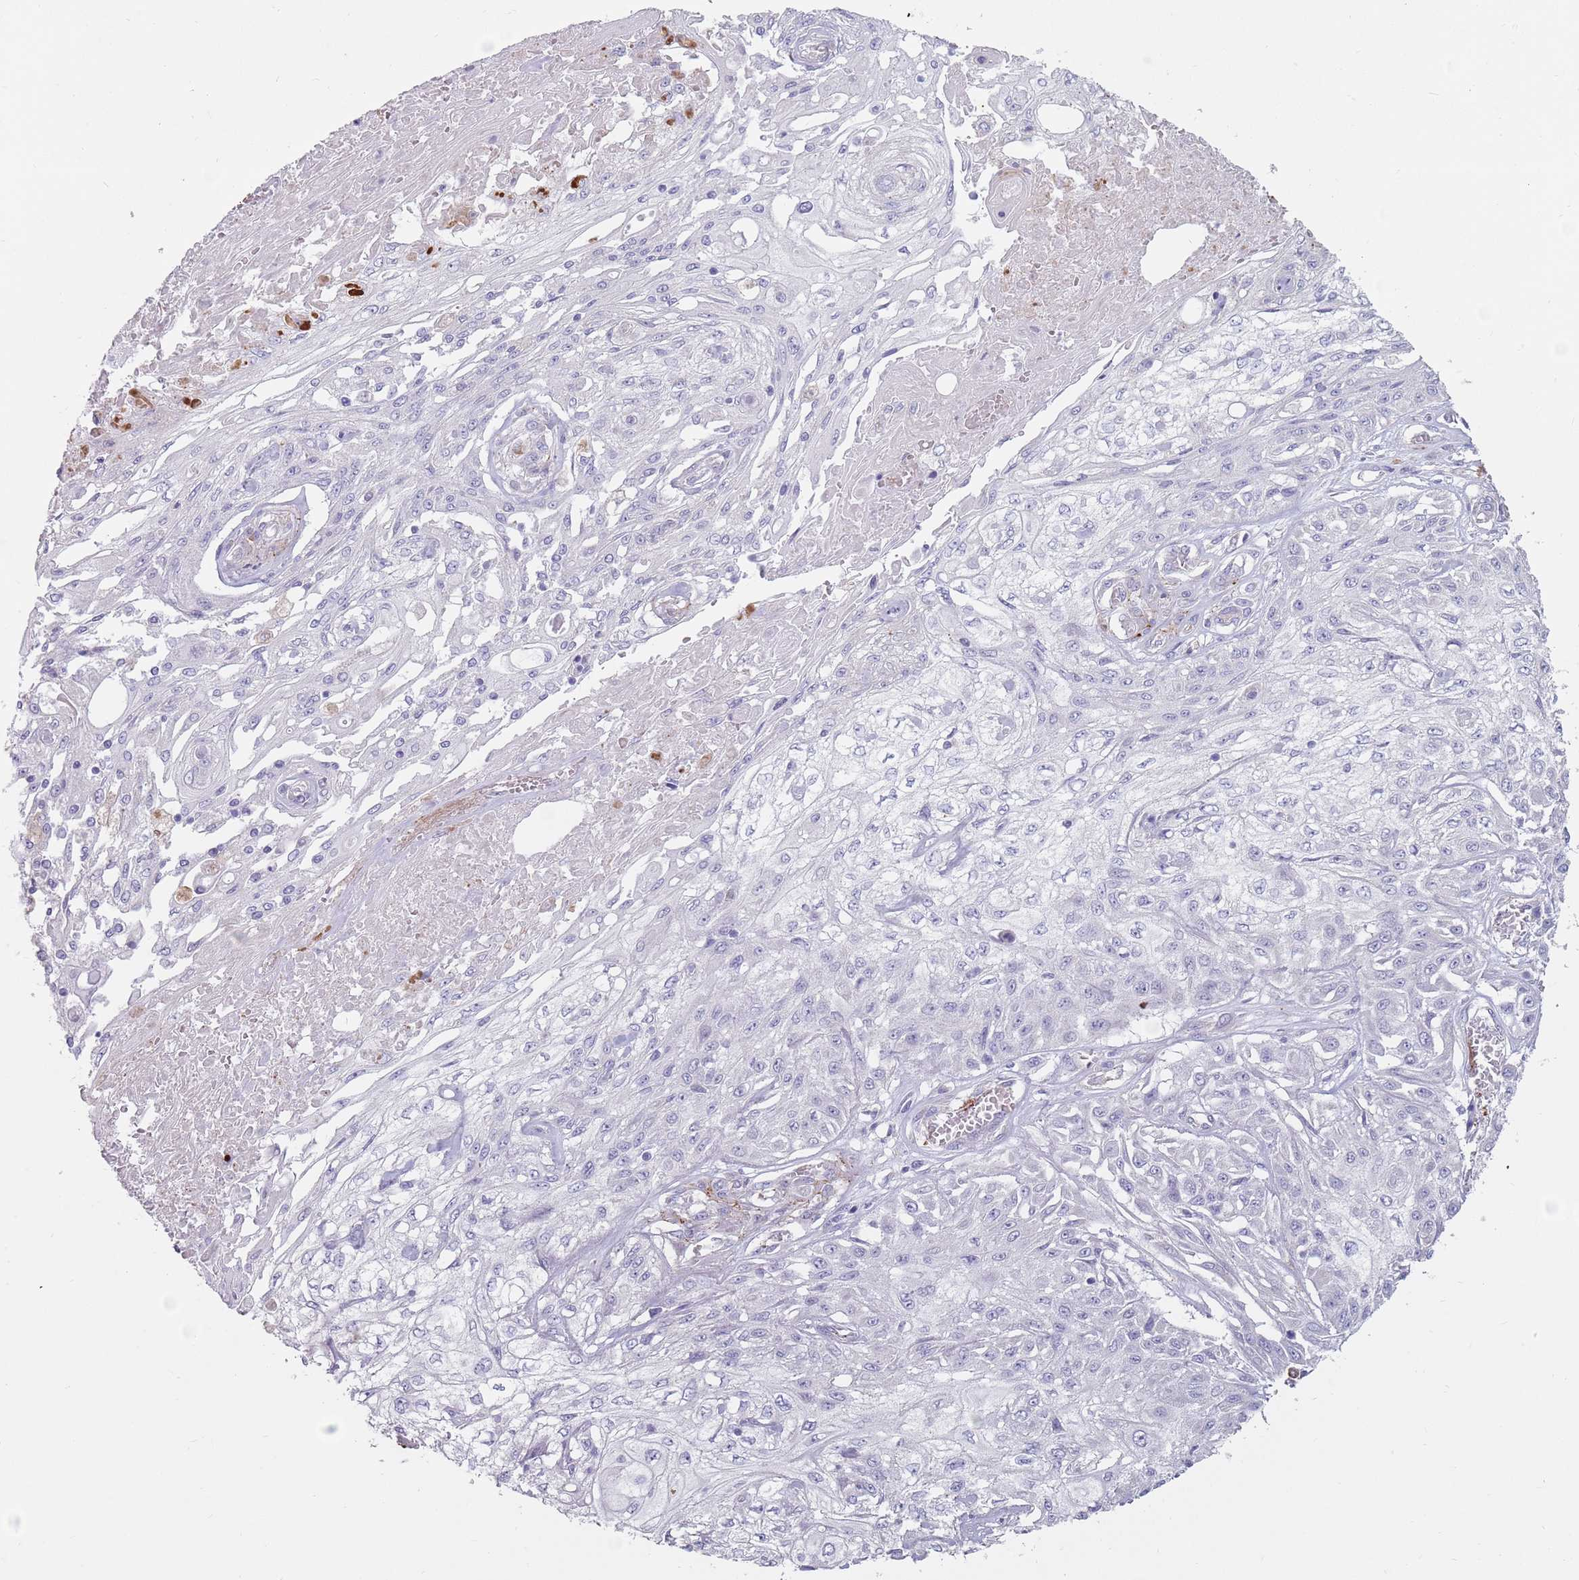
{"staining": {"intensity": "negative", "quantity": "none", "location": "none"}, "tissue": "skin cancer", "cell_type": "Tumor cells", "image_type": "cancer", "snomed": [{"axis": "morphology", "description": "Squamous cell carcinoma, NOS"}, {"axis": "morphology", "description": "Squamous cell carcinoma, metastatic, NOS"}, {"axis": "topography", "description": "Skin"}, {"axis": "topography", "description": "Lymph node"}], "caption": "Skin cancer (metastatic squamous cell carcinoma) was stained to show a protein in brown. There is no significant expression in tumor cells. Brightfield microscopy of IHC stained with DAB (3,3'-diaminobenzidine) (brown) and hematoxylin (blue), captured at high magnification.", "gene": "DXO", "patient": {"sex": "male", "age": 75}}